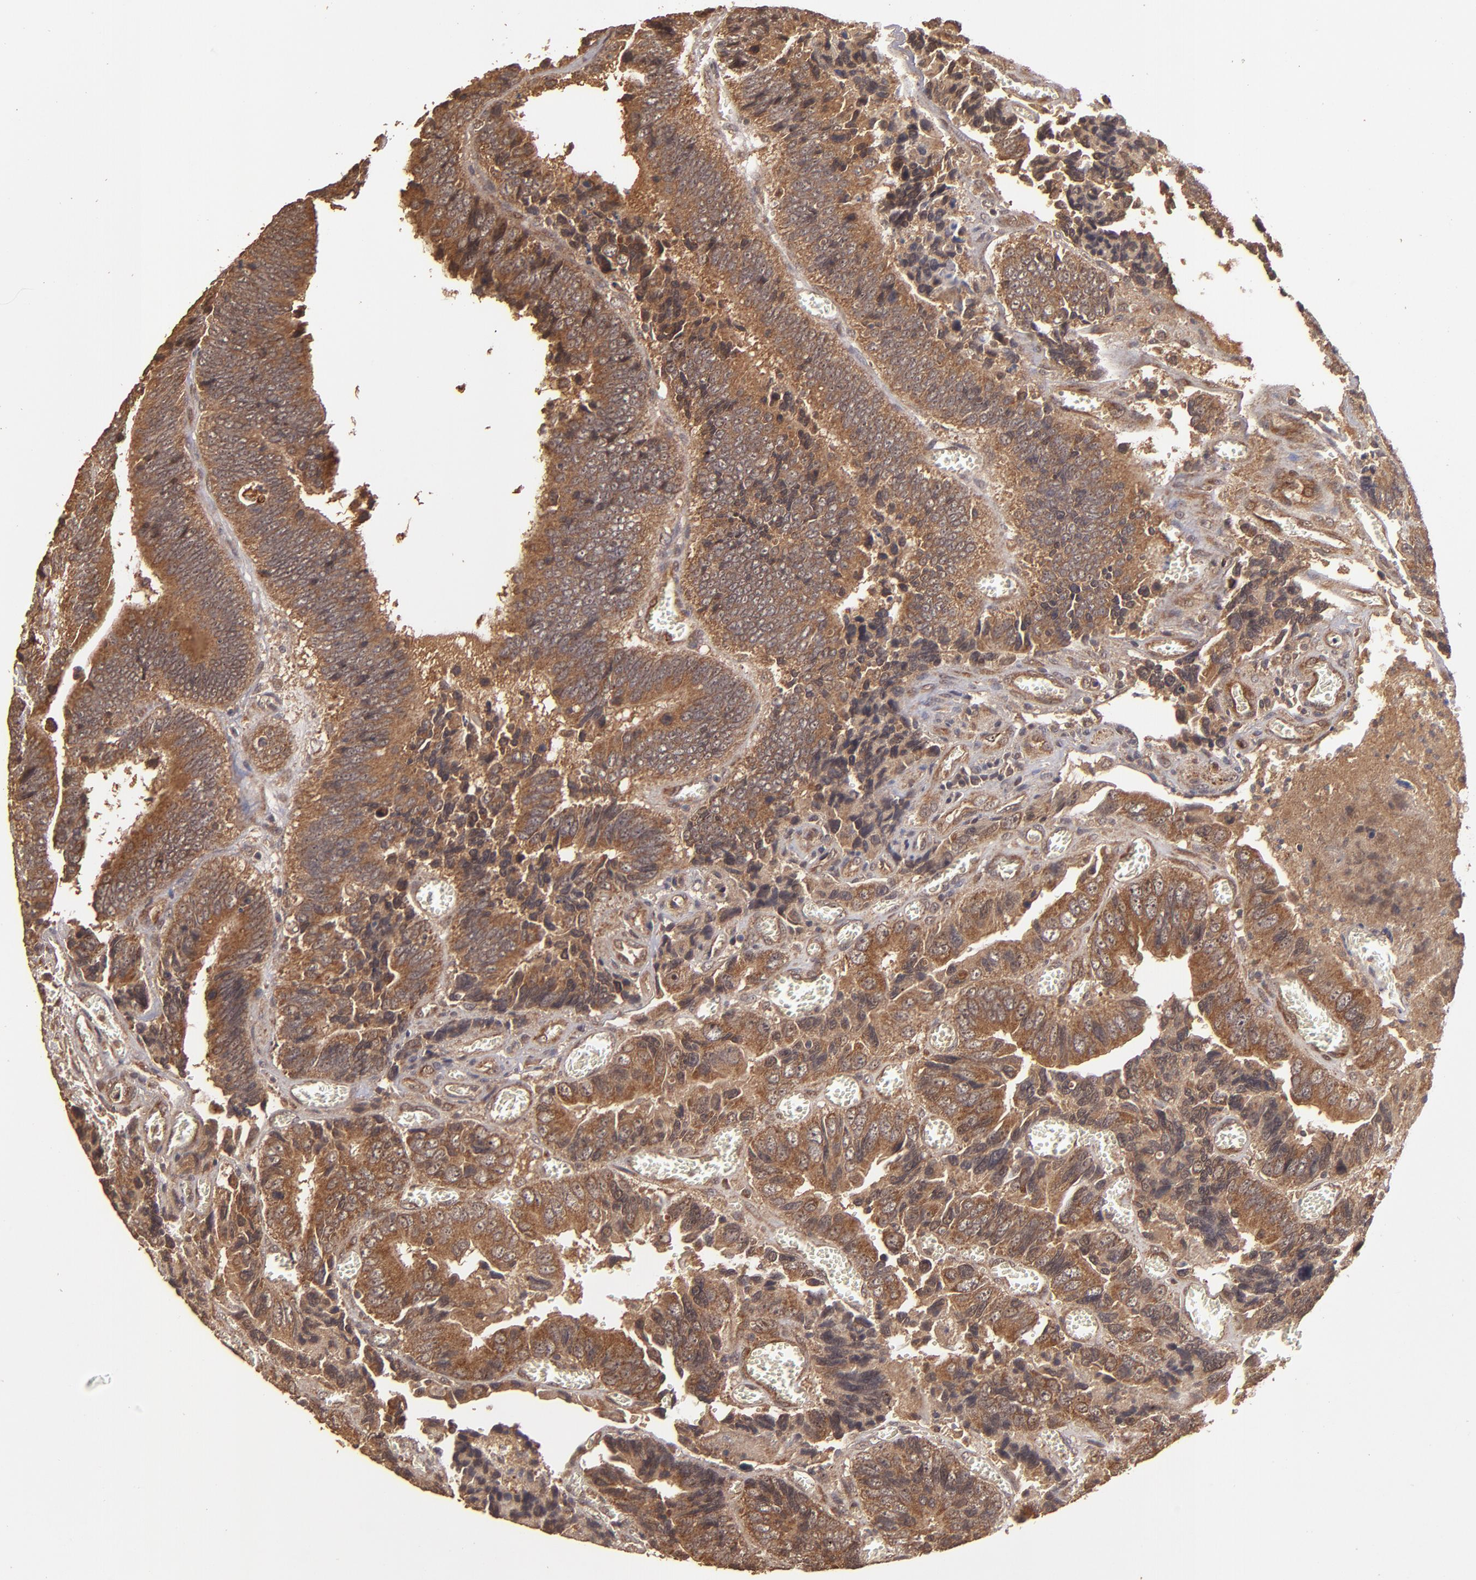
{"staining": {"intensity": "strong", "quantity": ">75%", "location": "cytoplasmic/membranous"}, "tissue": "colorectal cancer", "cell_type": "Tumor cells", "image_type": "cancer", "snomed": [{"axis": "morphology", "description": "Adenocarcinoma, NOS"}, {"axis": "topography", "description": "Colon"}], "caption": "High-power microscopy captured an immunohistochemistry (IHC) image of adenocarcinoma (colorectal), revealing strong cytoplasmic/membranous positivity in approximately >75% of tumor cells.", "gene": "TXNDC16", "patient": {"sex": "male", "age": 72}}